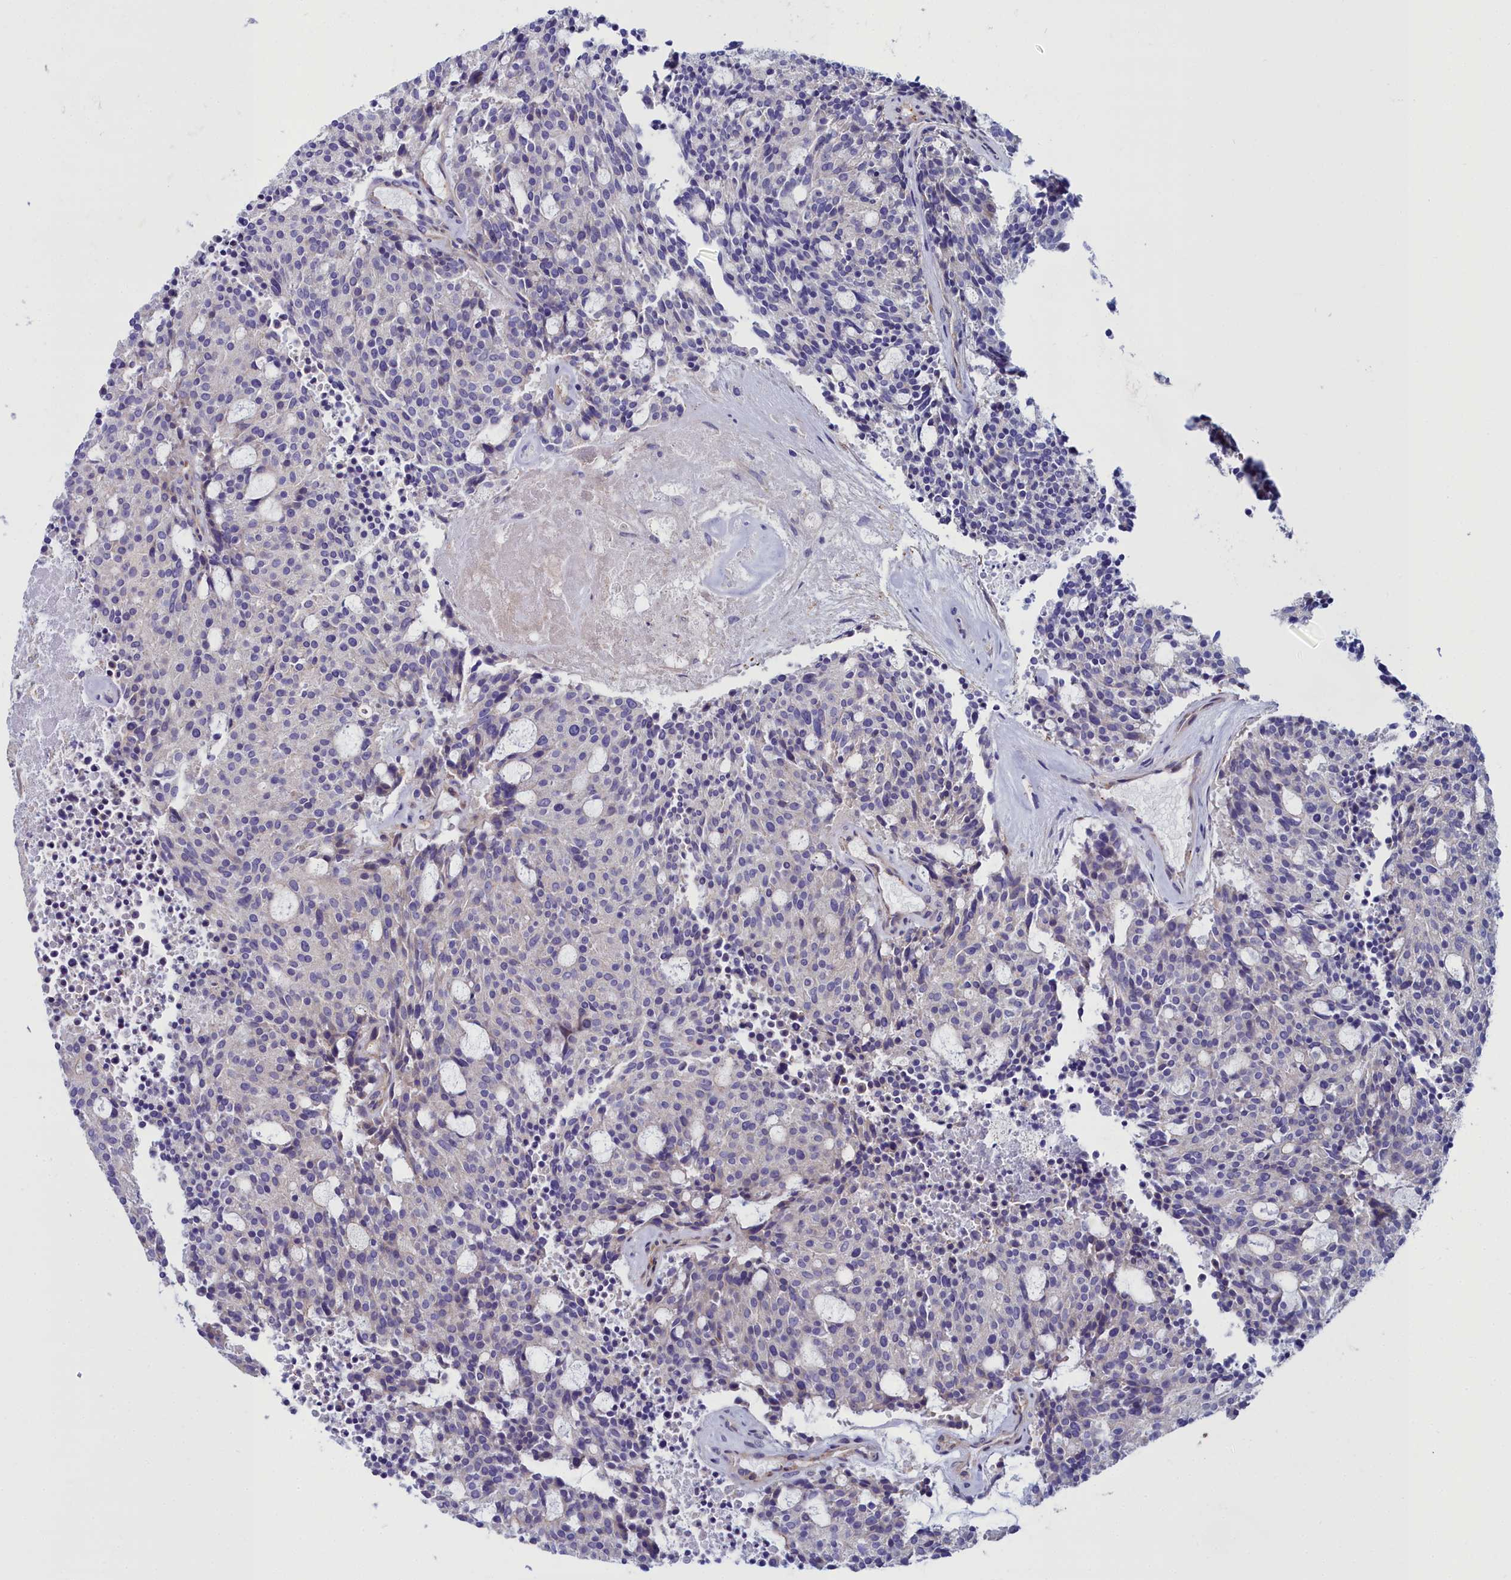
{"staining": {"intensity": "negative", "quantity": "none", "location": "none"}, "tissue": "carcinoid", "cell_type": "Tumor cells", "image_type": "cancer", "snomed": [{"axis": "morphology", "description": "Carcinoid, malignant, NOS"}, {"axis": "topography", "description": "Pancreas"}], "caption": "This is an immunohistochemistry (IHC) image of malignant carcinoid. There is no positivity in tumor cells.", "gene": "FADS3", "patient": {"sex": "female", "age": 54}}